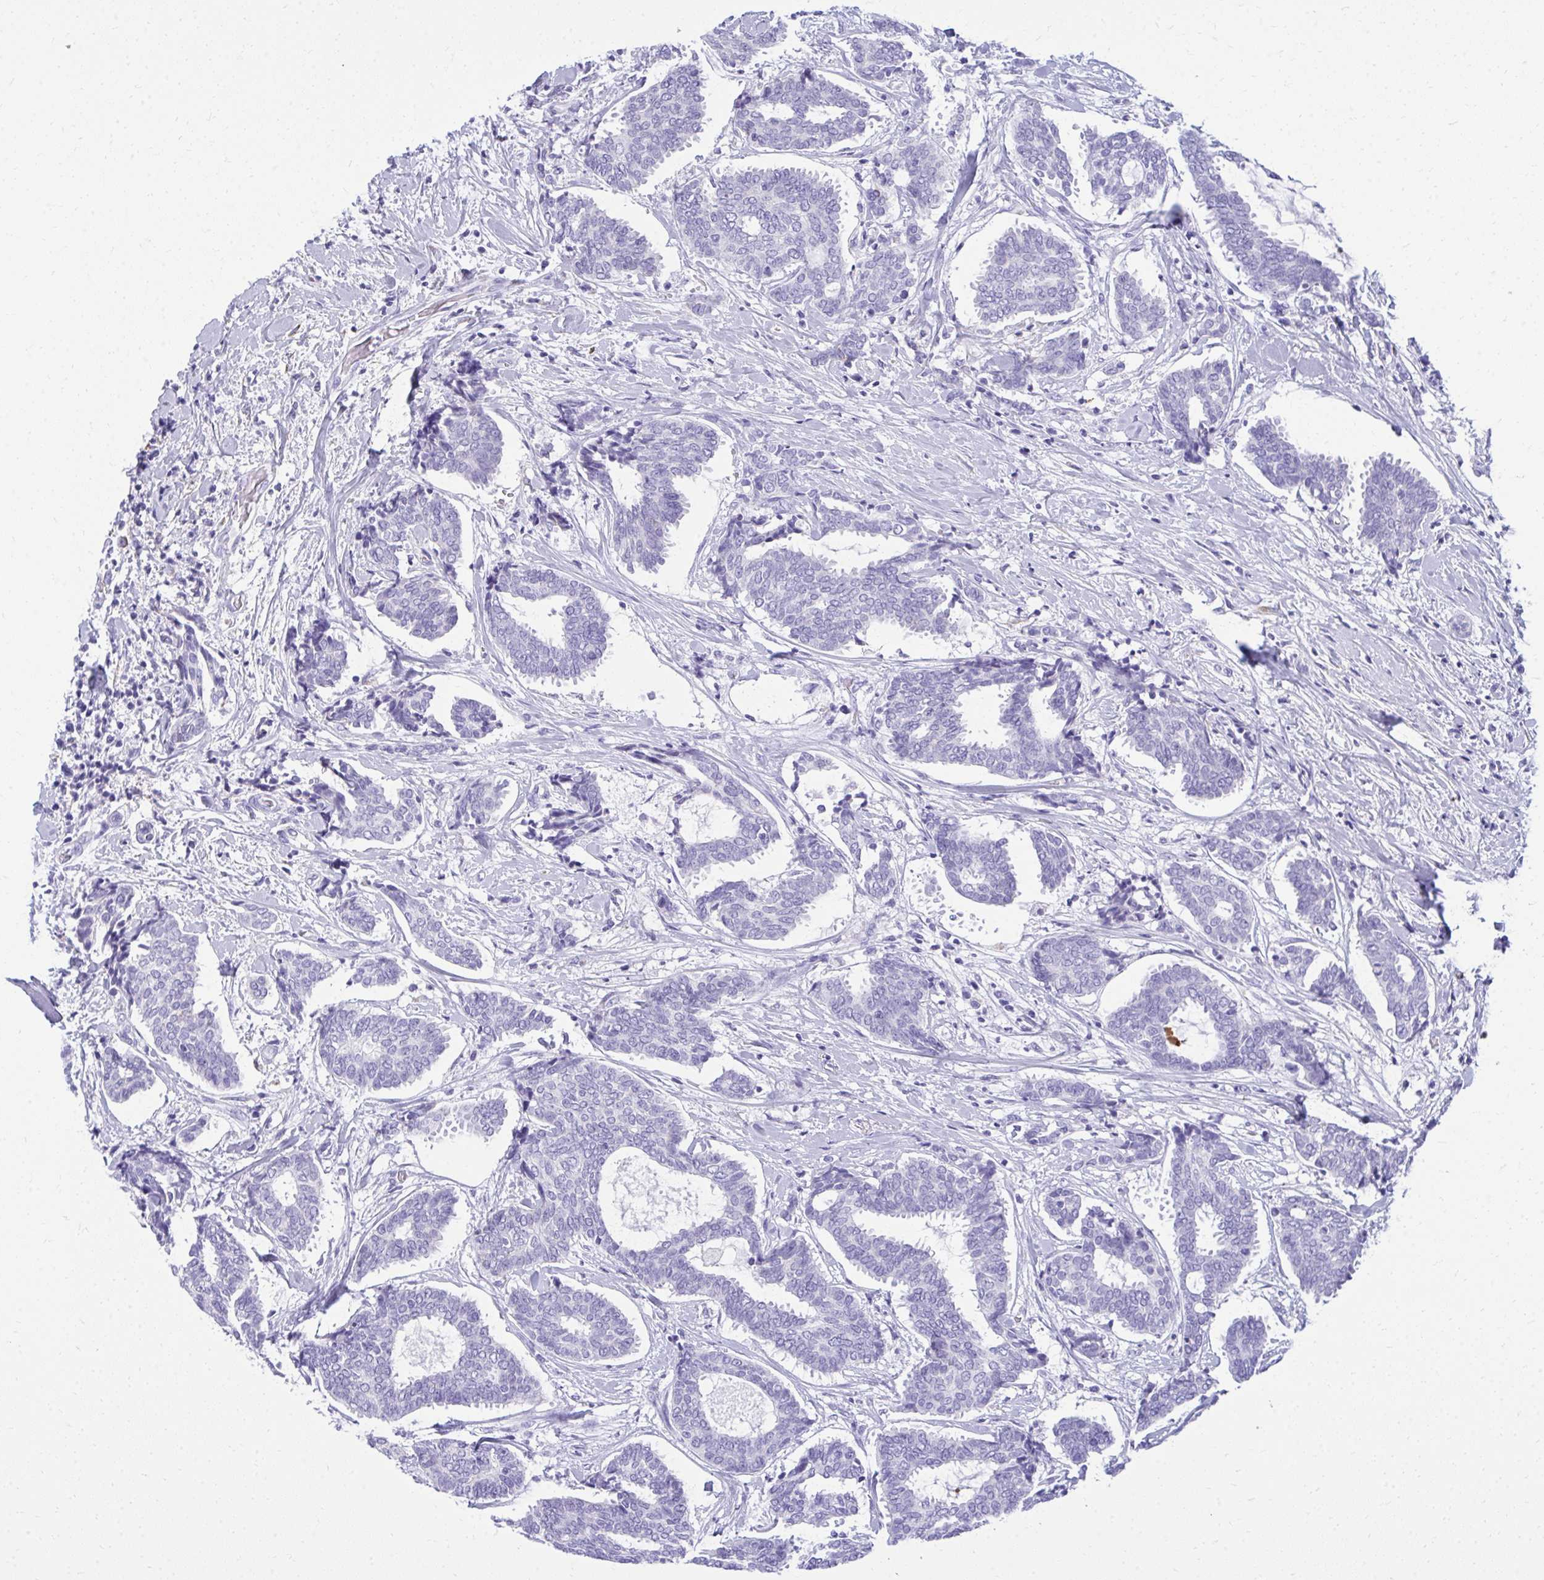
{"staining": {"intensity": "negative", "quantity": "none", "location": "none"}, "tissue": "breast cancer", "cell_type": "Tumor cells", "image_type": "cancer", "snomed": [{"axis": "morphology", "description": "Intraductal carcinoma, in situ"}, {"axis": "morphology", "description": "Duct carcinoma"}, {"axis": "morphology", "description": "Lobular carcinoma, in situ"}, {"axis": "topography", "description": "Breast"}], "caption": "Immunohistochemical staining of breast cancer (intraductal carcinoma) reveals no significant positivity in tumor cells.", "gene": "AIG1", "patient": {"sex": "female", "age": 44}}